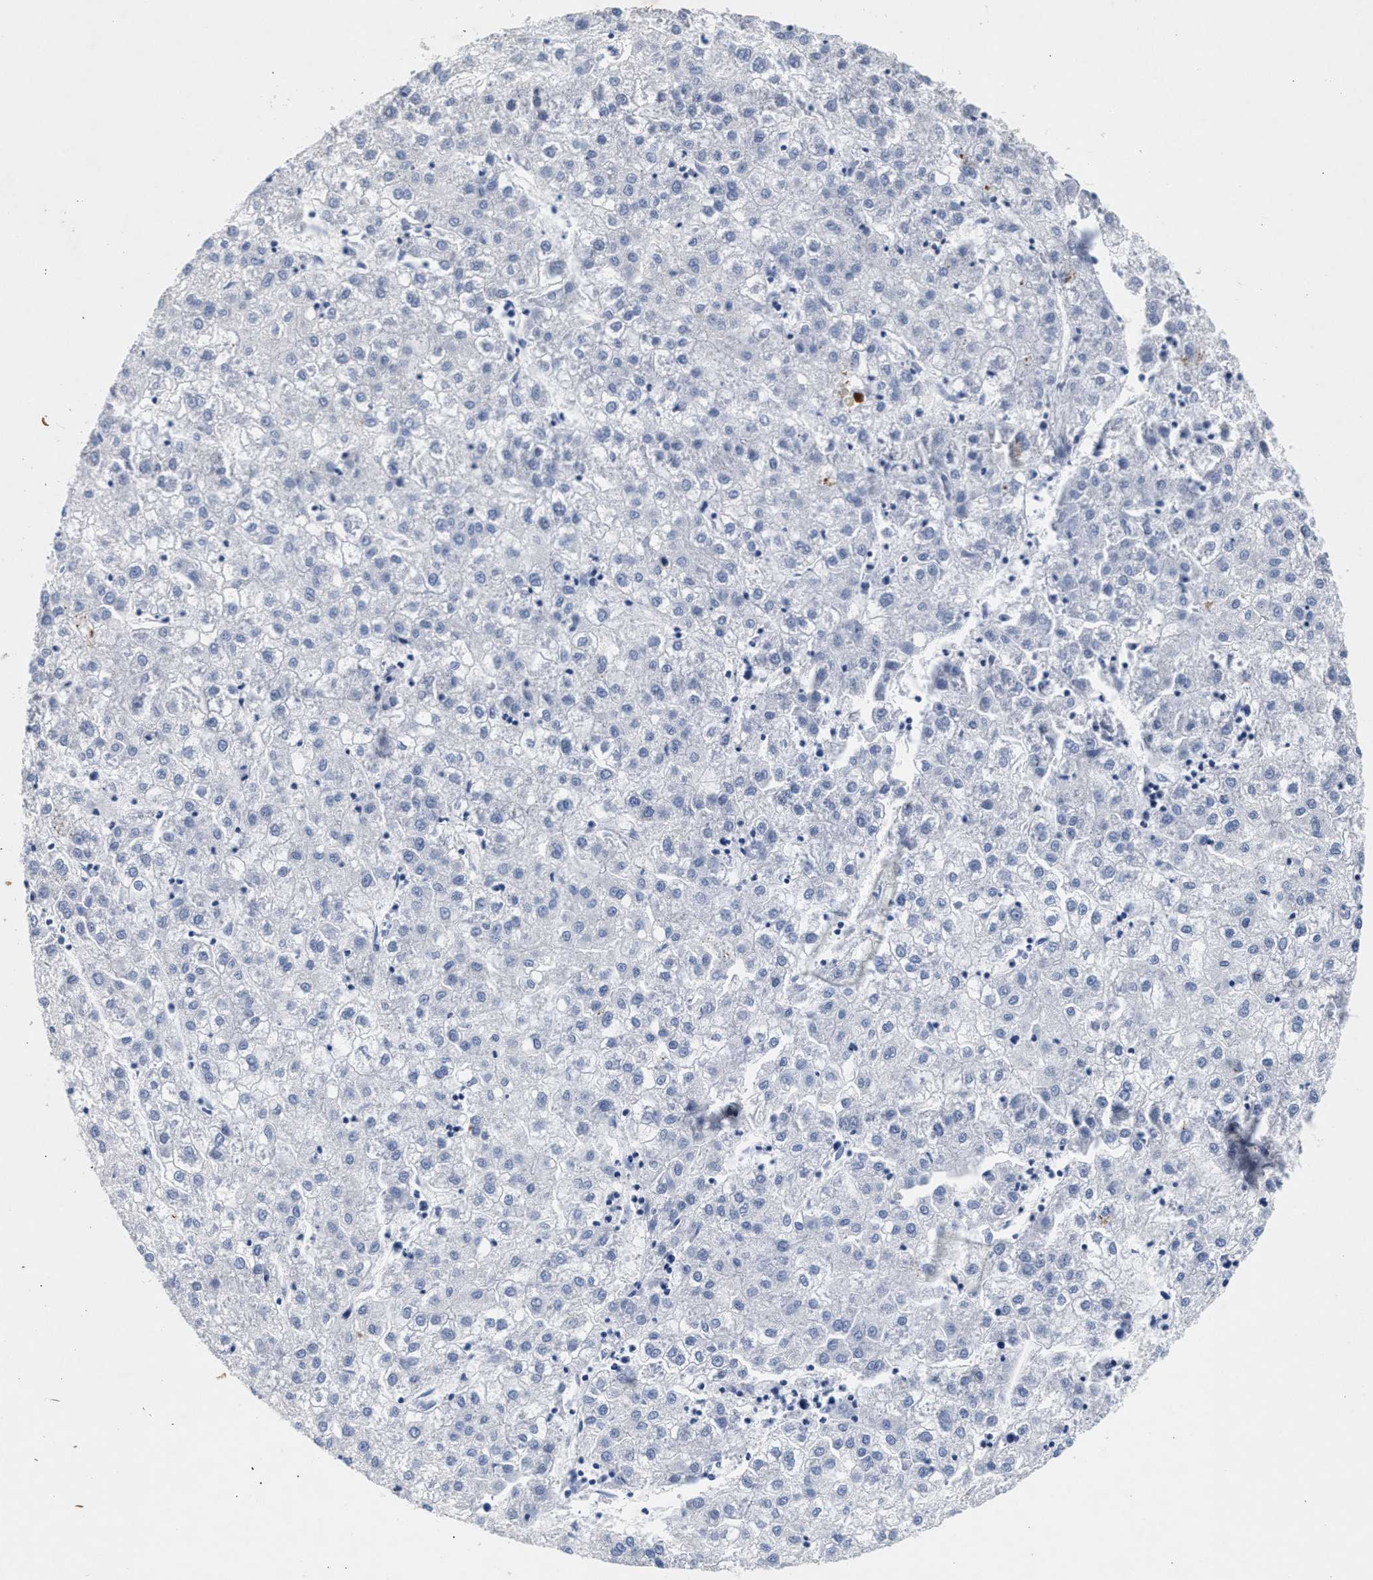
{"staining": {"intensity": "negative", "quantity": "none", "location": "none"}, "tissue": "liver cancer", "cell_type": "Tumor cells", "image_type": "cancer", "snomed": [{"axis": "morphology", "description": "Carcinoma, Hepatocellular, NOS"}, {"axis": "topography", "description": "Liver"}], "caption": "DAB immunohistochemical staining of human liver cancer exhibits no significant expression in tumor cells.", "gene": "GNAI3", "patient": {"sex": "male", "age": 72}}